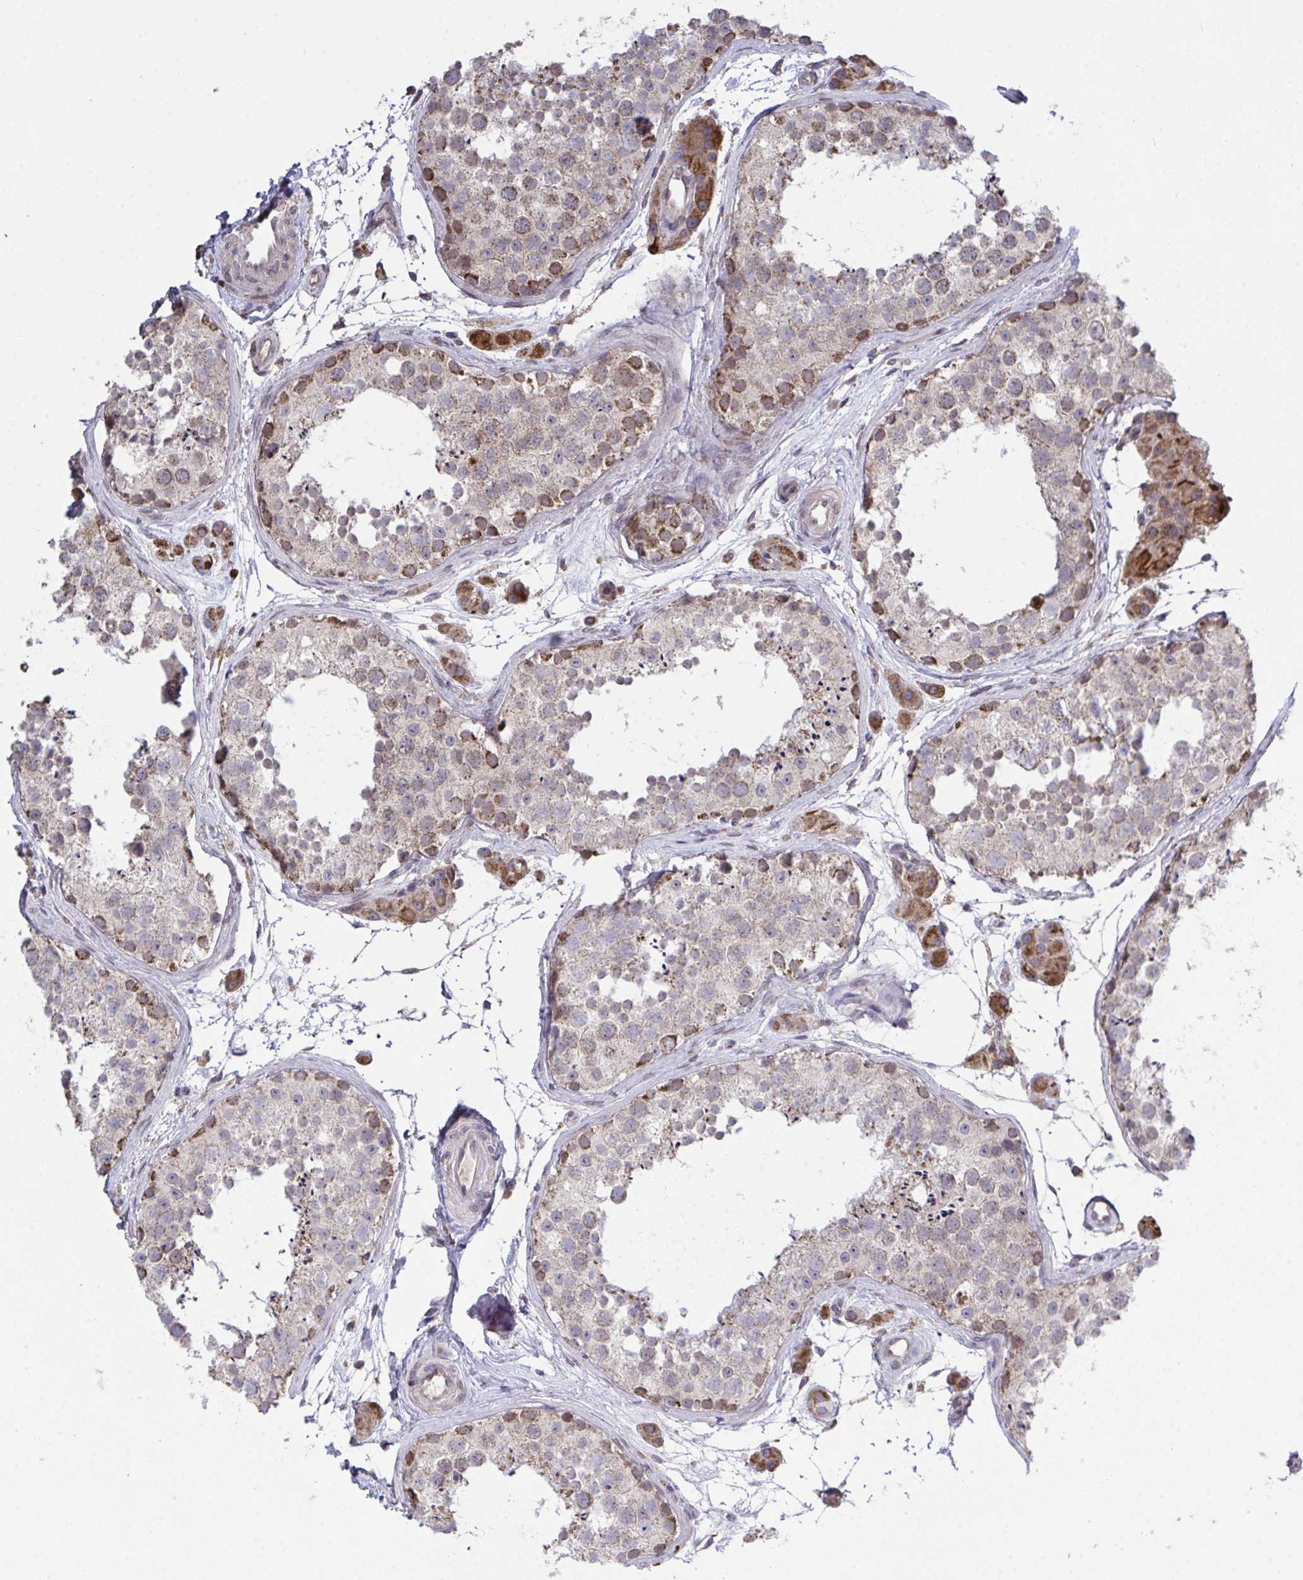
{"staining": {"intensity": "moderate", "quantity": "<25%", "location": "cytoplasmic/membranous"}, "tissue": "testis", "cell_type": "Cells in seminiferous ducts", "image_type": "normal", "snomed": [{"axis": "morphology", "description": "Normal tissue, NOS"}, {"axis": "topography", "description": "Testis"}], "caption": "High-power microscopy captured an IHC micrograph of benign testis, revealing moderate cytoplasmic/membranous positivity in about <25% of cells in seminiferous ducts.", "gene": "PPM1H", "patient": {"sex": "male", "age": 41}}